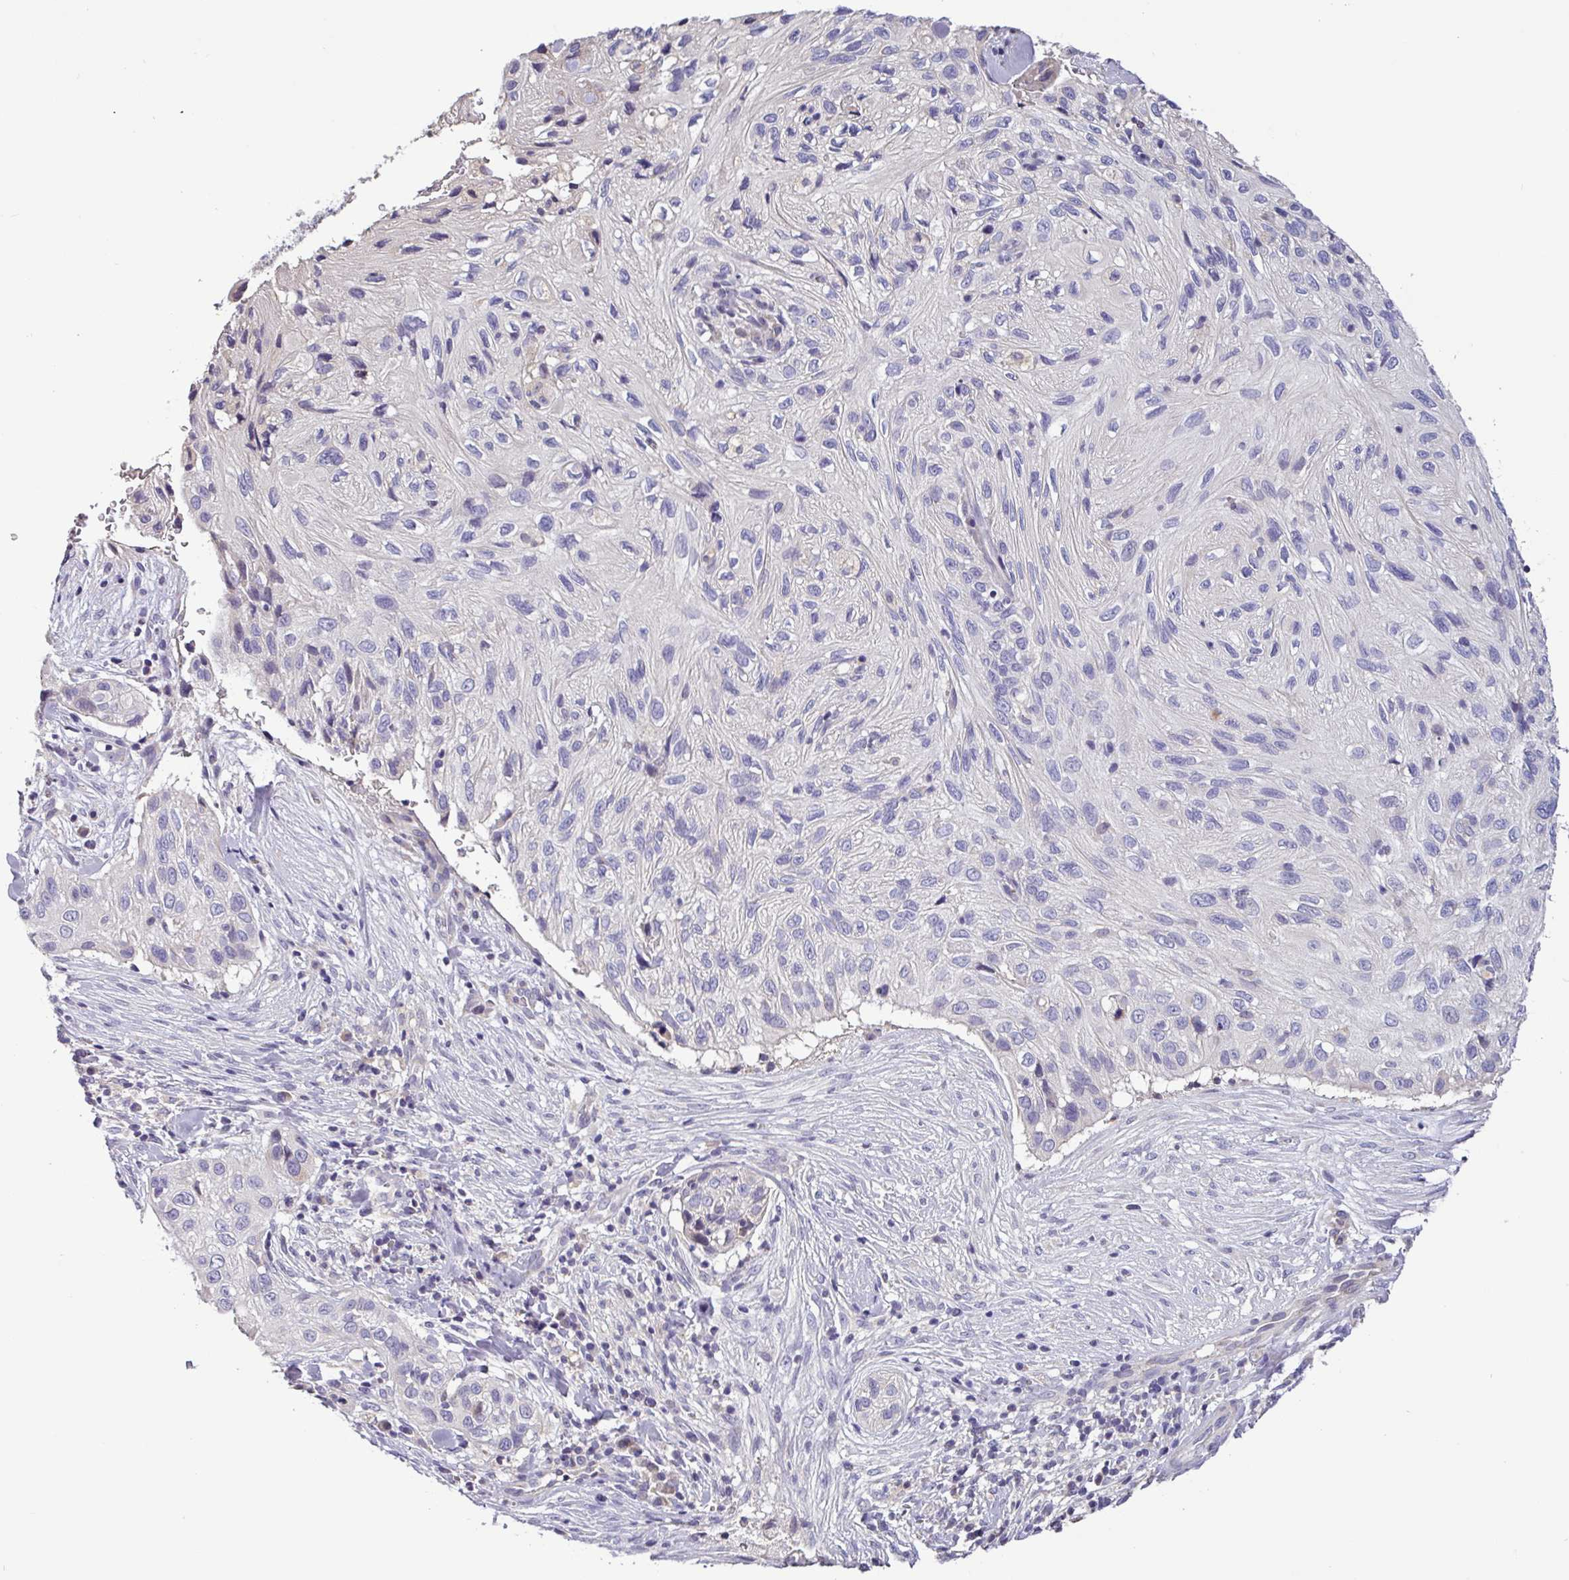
{"staining": {"intensity": "negative", "quantity": "none", "location": "none"}, "tissue": "skin cancer", "cell_type": "Tumor cells", "image_type": "cancer", "snomed": [{"axis": "morphology", "description": "Squamous cell carcinoma, NOS"}, {"axis": "topography", "description": "Skin"}], "caption": "Human squamous cell carcinoma (skin) stained for a protein using immunohistochemistry (IHC) exhibits no staining in tumor cells.", "gene": "SFTPB", "patient": {"sex": "male", "age": 82}}